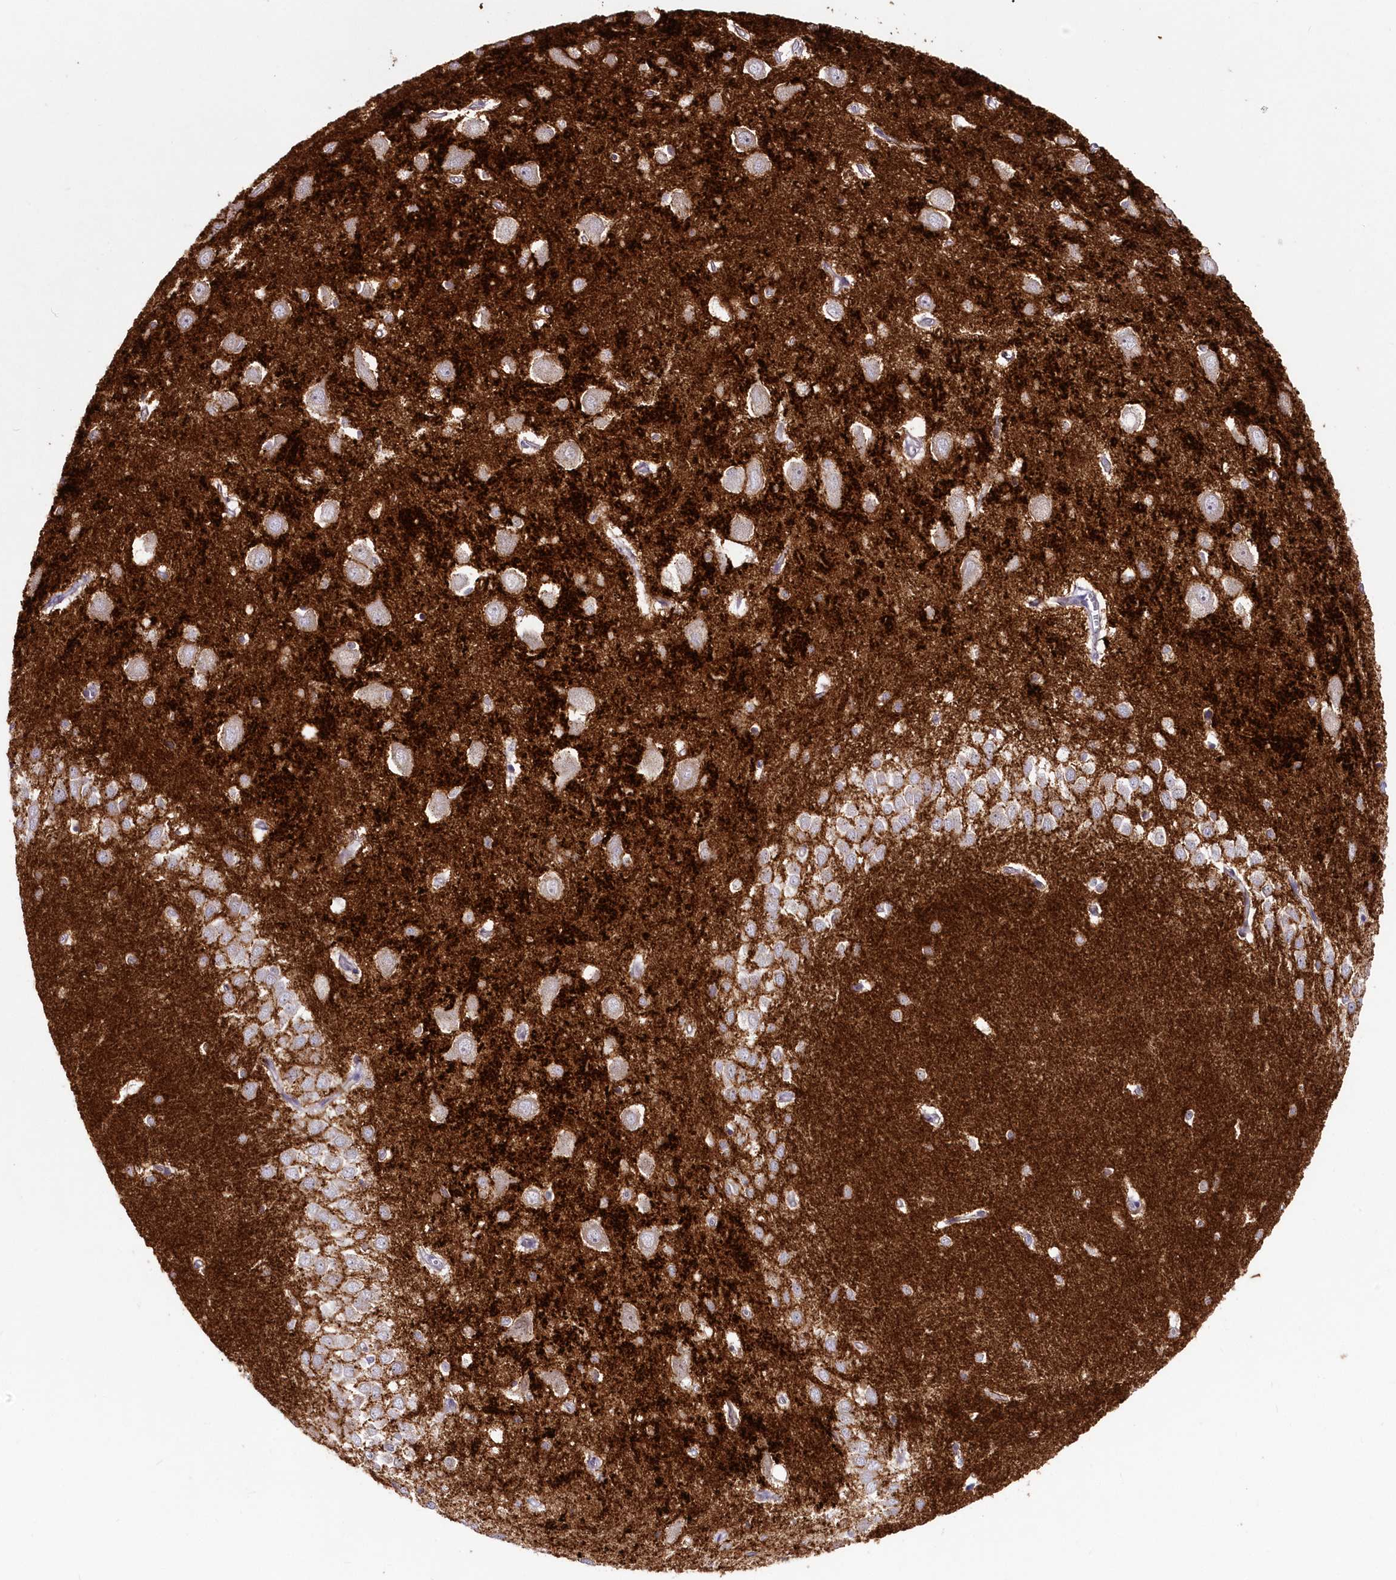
{"staining": {"intensity": "negative", "quantity": "none", "location": "none"}, "tissue": "hippocampus", "cell_type": "Glial cells", "image_type": "normal", "snomed": [{"axis": "morphology", "description": "Normal tissue, NOS"}, {"axis": "topography", "description": "Hippocampus"}], "caption": "Image shows no significant protein staining in glial cells of unremarkable hippocampus.", "gene": "SNED1", "patient": {"sex": "female", "age": 64}}